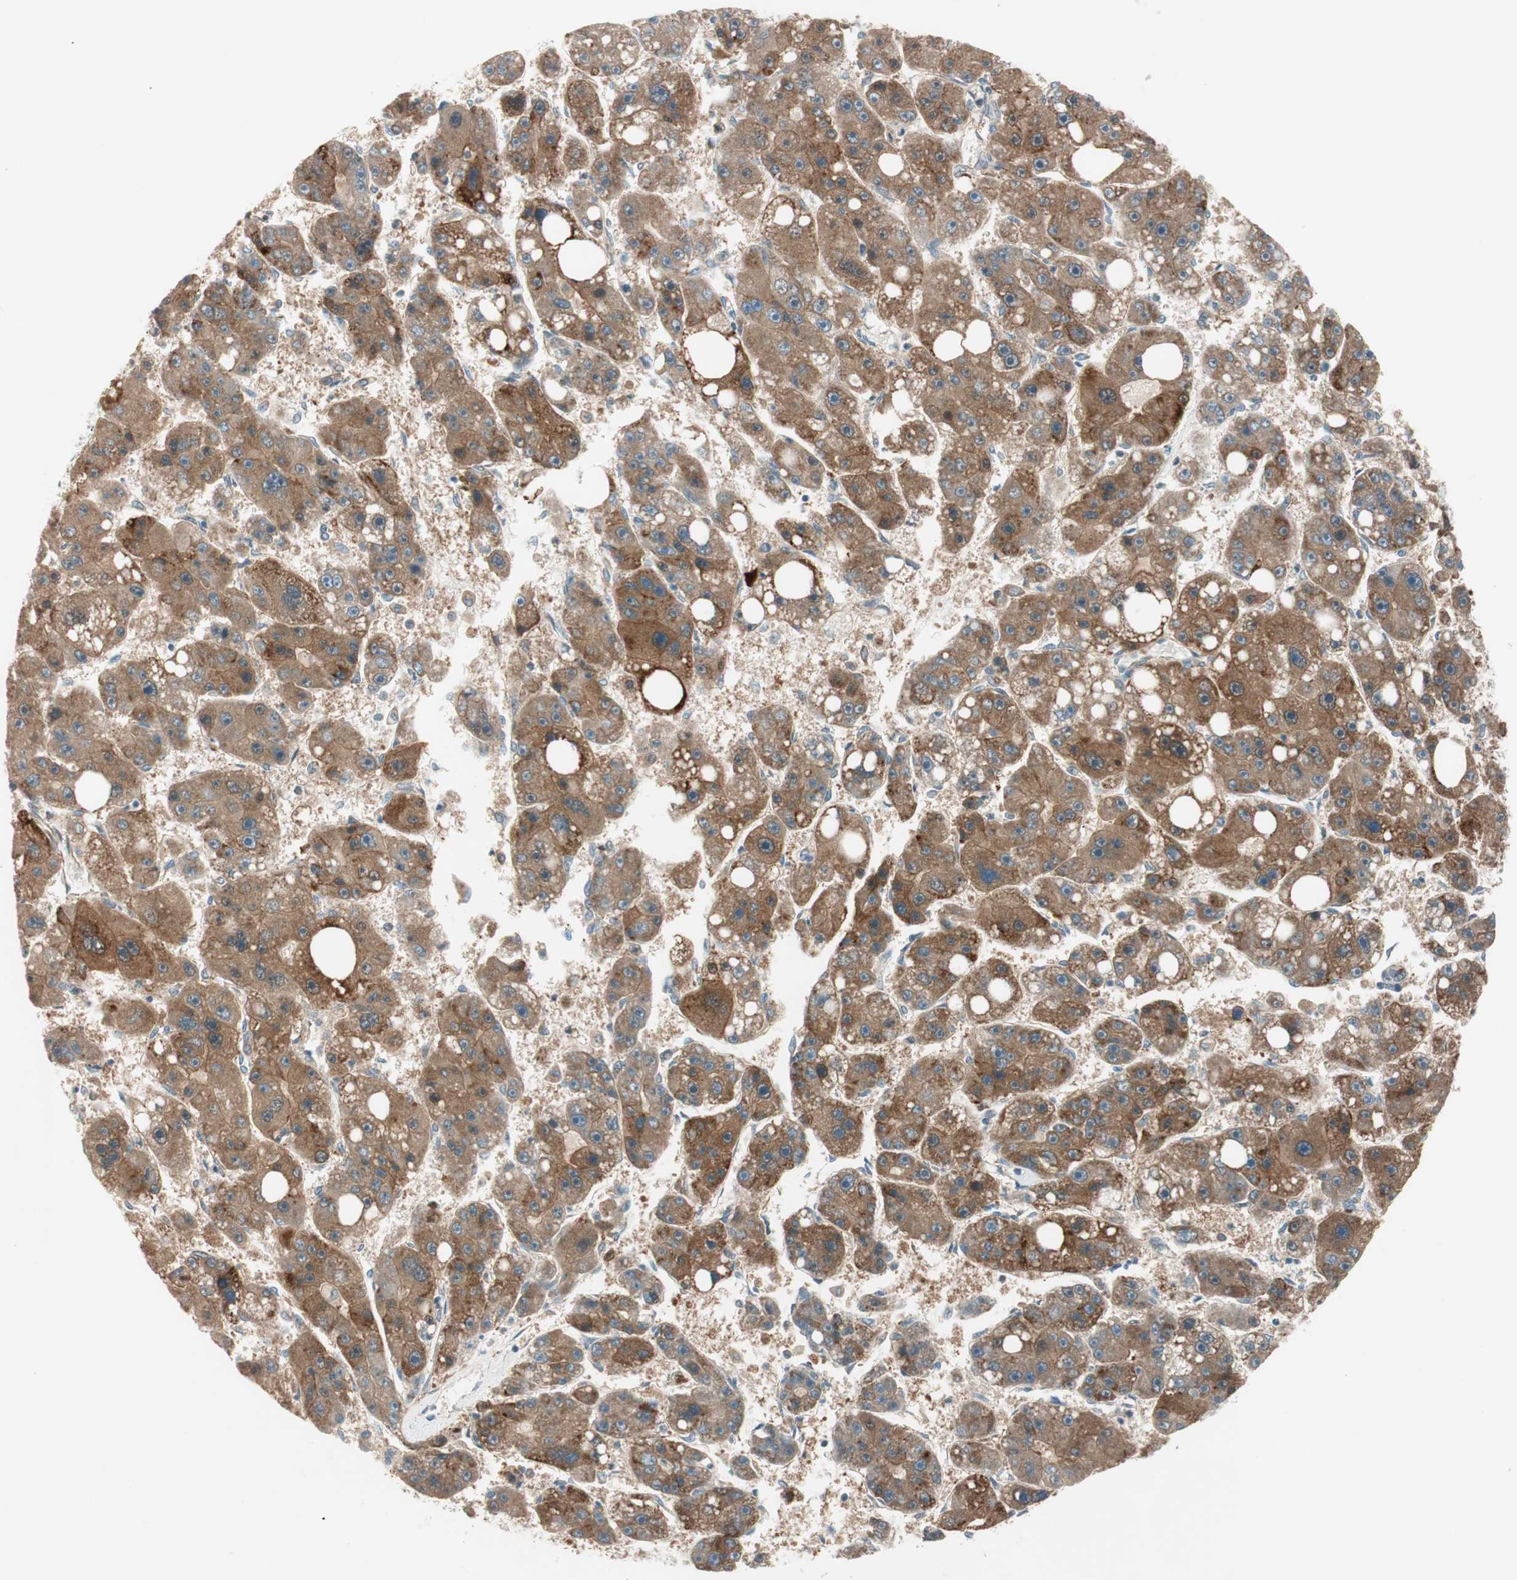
{"staining": {"intensity": "moderate", "quantity": ">75%", "location": "cytoplasmic/membranous"}, "tissue": "liver cancer", "cell_type": "Tumor cells", "image_type": "cancer", "snomed": [{"axis": "morphology", "description": "Carcinoma, Hepatocellular, NOS"}, {"axis": "topography", "description": "Liver"}], "caption": "A high-resolution histopathology image shows immunohistochemistry staining of liver hepatocellular carcinoma, which exhibits moderate cytoplasmic/membranous positivity in about >75% of tumor cells.", "gene": "GALT", "patient": {"sex": "female", "age": 61}}